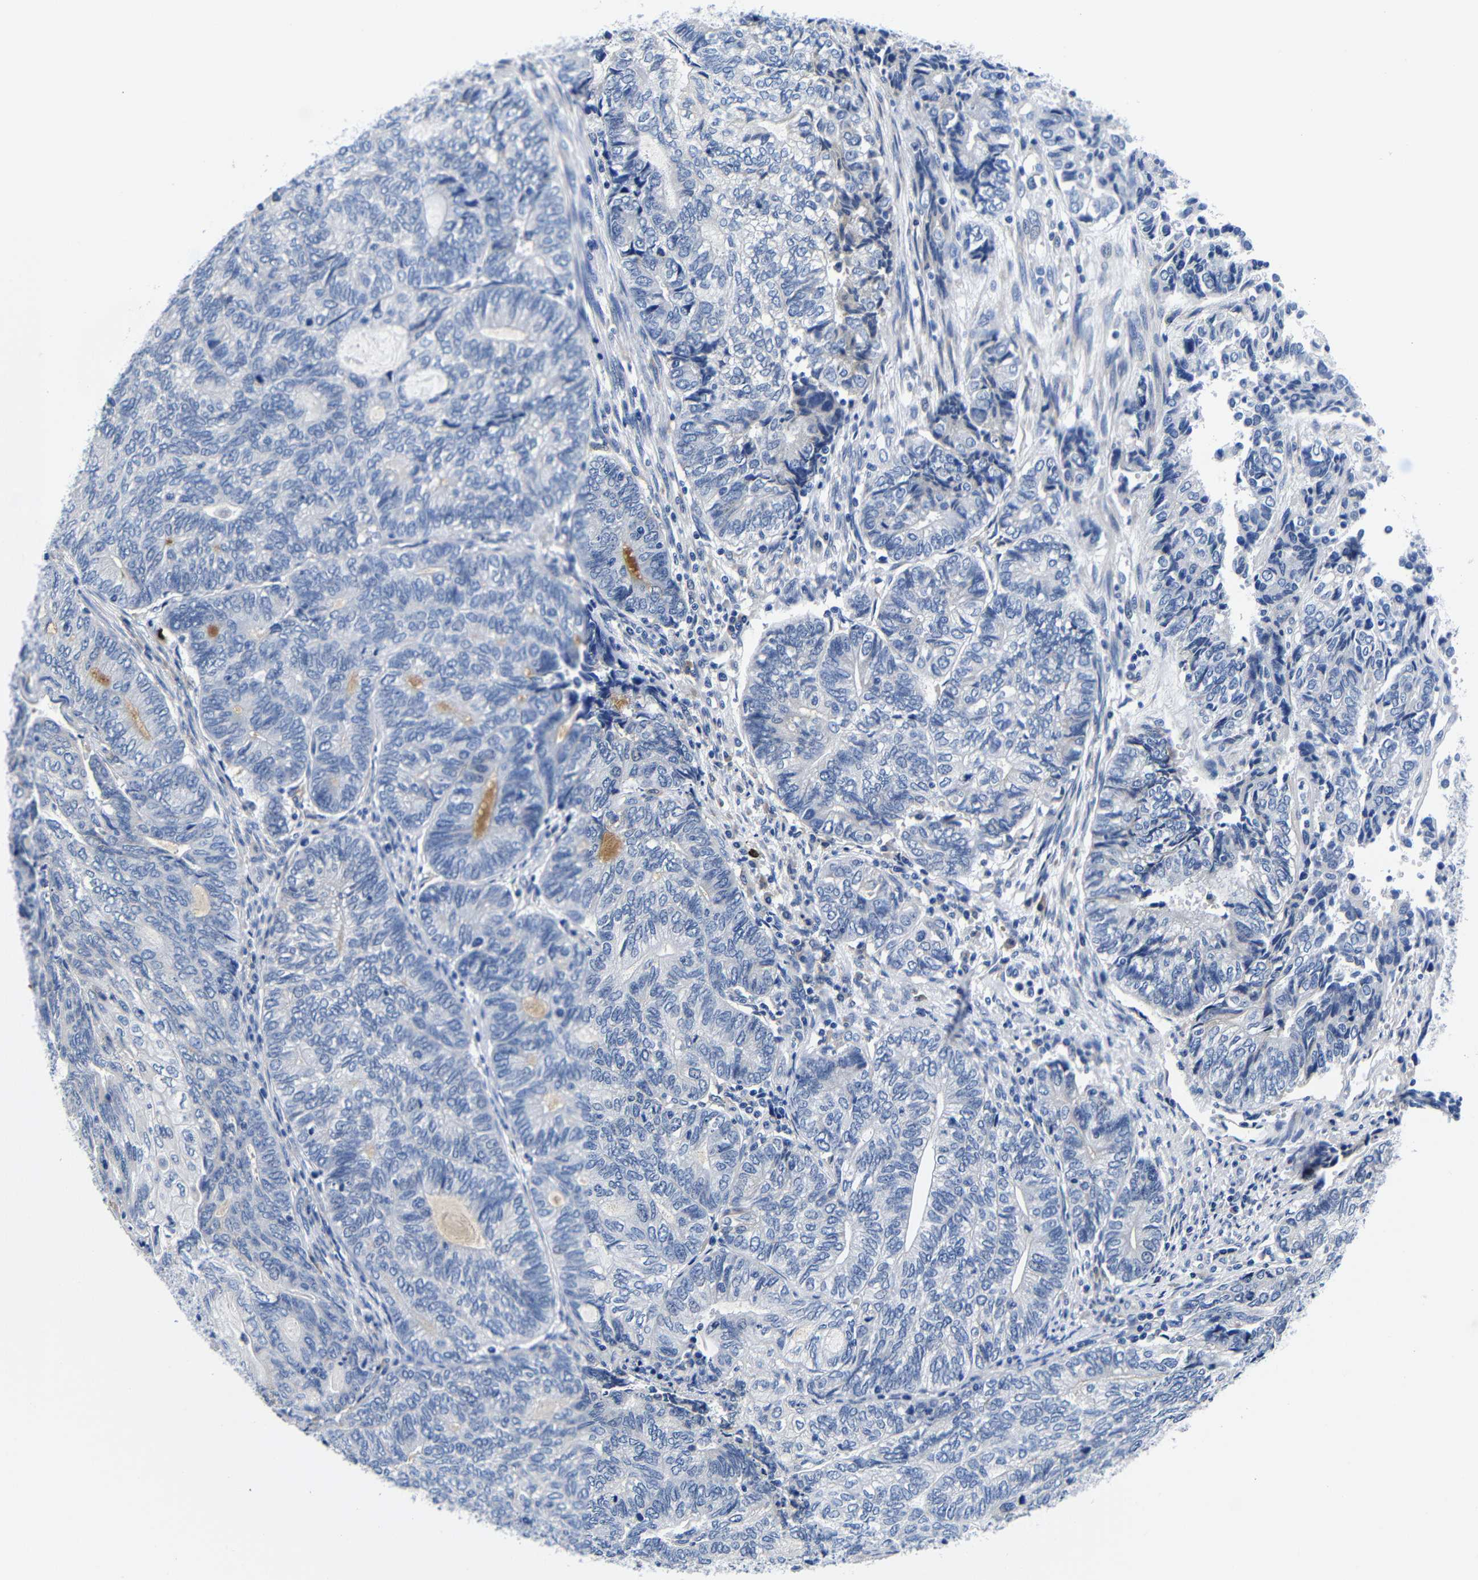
{"staining": {"intensity": "negative", "quantity": "none", "location": "none"}, "tissue": "endometrial cancer", "cell_type": "Tumor cells", "image_type": "cancer", "snomed": [{"axis": "morphology", "description": "Adenocarcinoma, NOS"}, {"axis": "topography", "description": "Uterus"}, {"axis": "topography", "description": "Endometrium"}], "caption": "A histopathology image of endometrial cancer stained for a protein shows no brown staining in tumor cells. (Stains: DAB (3,3'-diaminobenzidine) immunohistochemistry with hematoxylin counter stain, Microscopy: brightfield microscopy at high magnification).", "gene": "CLEC4G", "patient": {"sex": "female", "age": 70}}